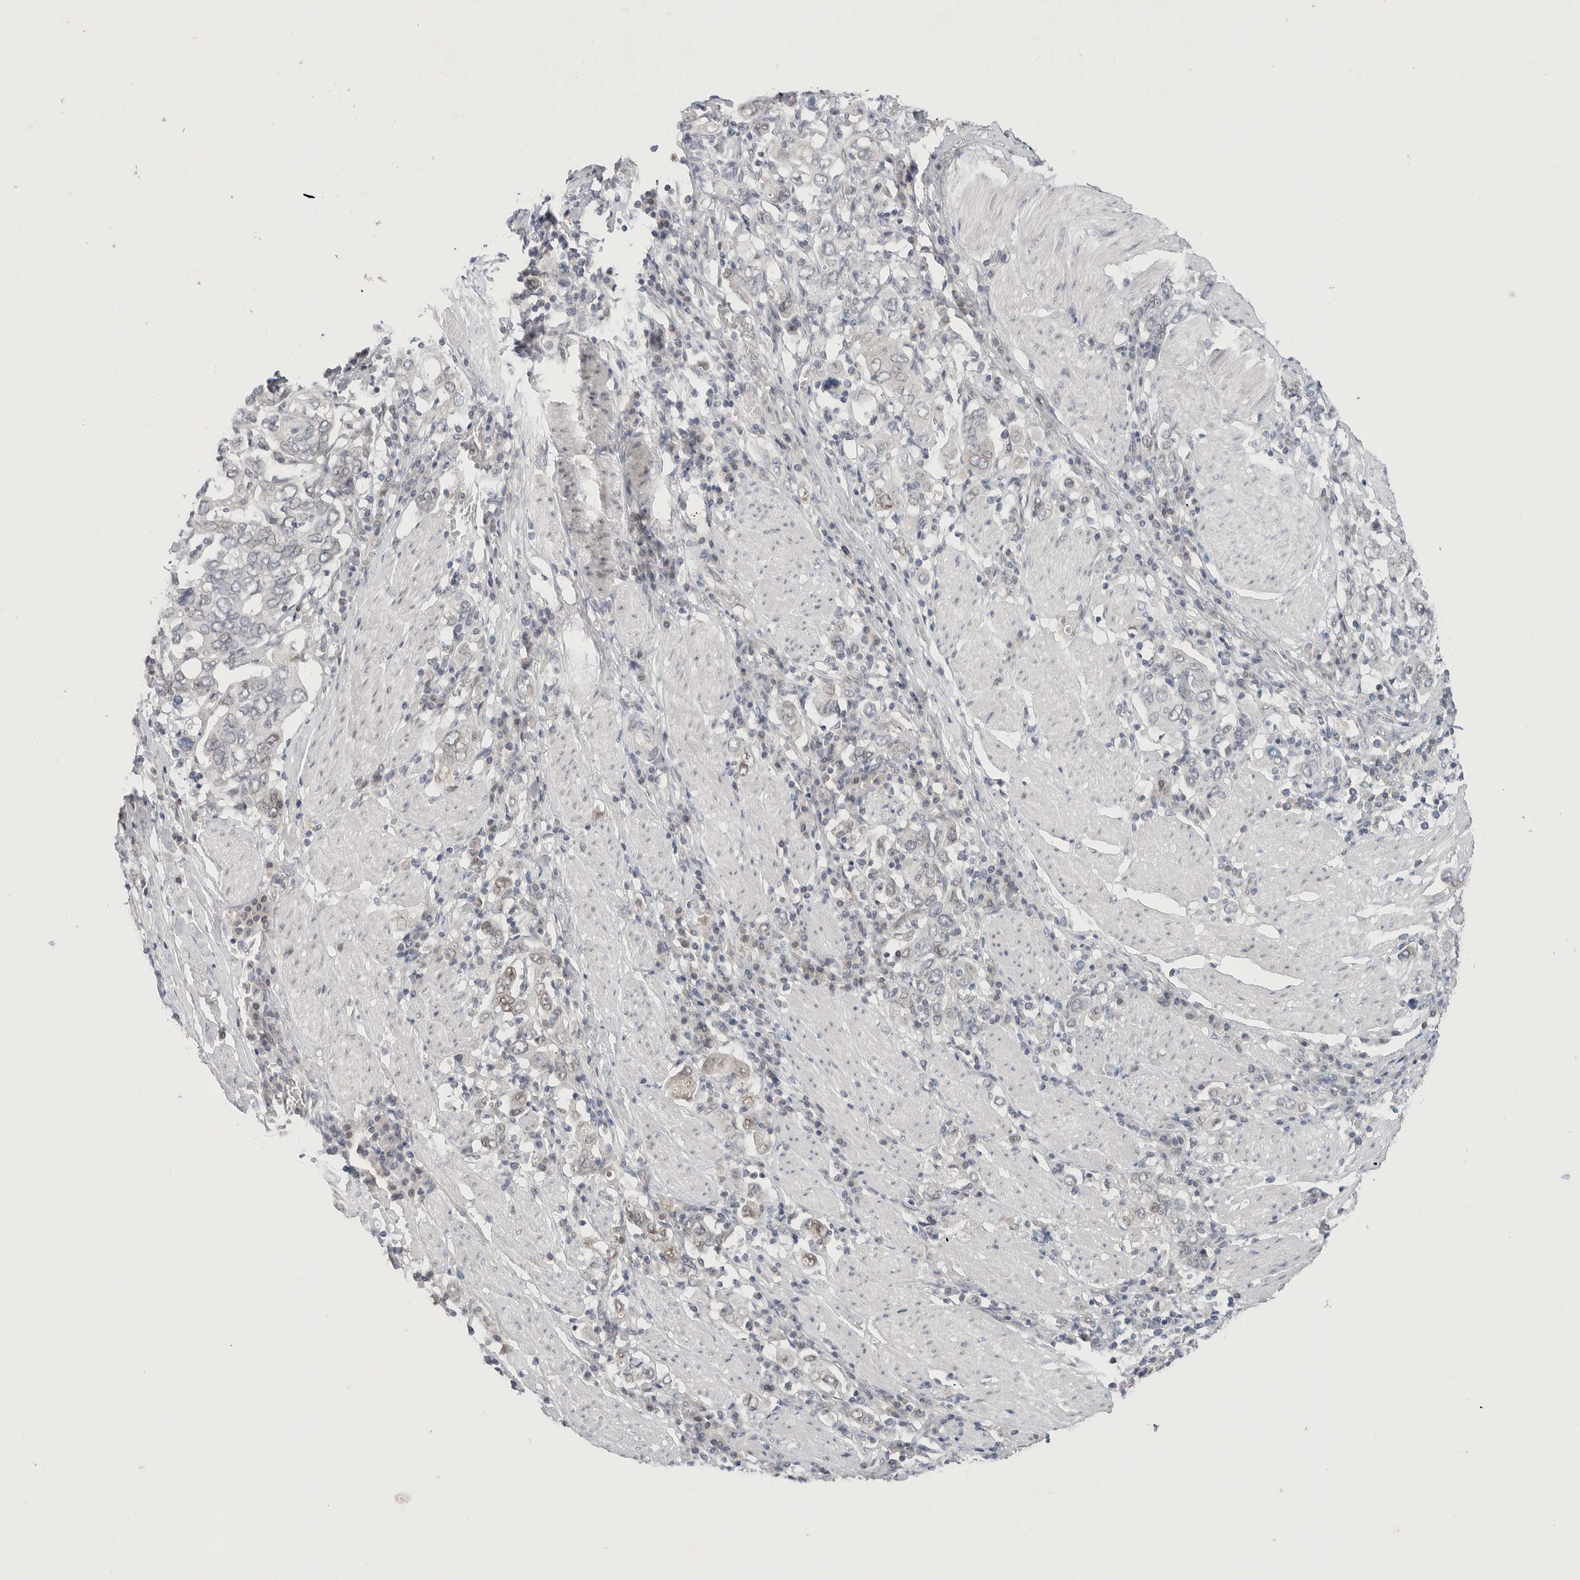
{"staining": {"intensity": "weak", "quantity": "<25%", "location": "nuclear"}, "tissue": "stomach cancer", "cell_type": "Tumor cells", "image_type": "cancer", "snomed": [{"axis": "morphology", "description": "Adenocarcinoma, NOS"}, {"axis": "topography", "description": "Stomach, upper"}], "caption": "Immunohistochemistry (IHC) micrograph of human adenocarcinoma (stomach) stained for a protein (brown), which exhibits no expression in tumor cells.", "gene": "CRAT", "patient": {"sex": "male", "age": 62}}